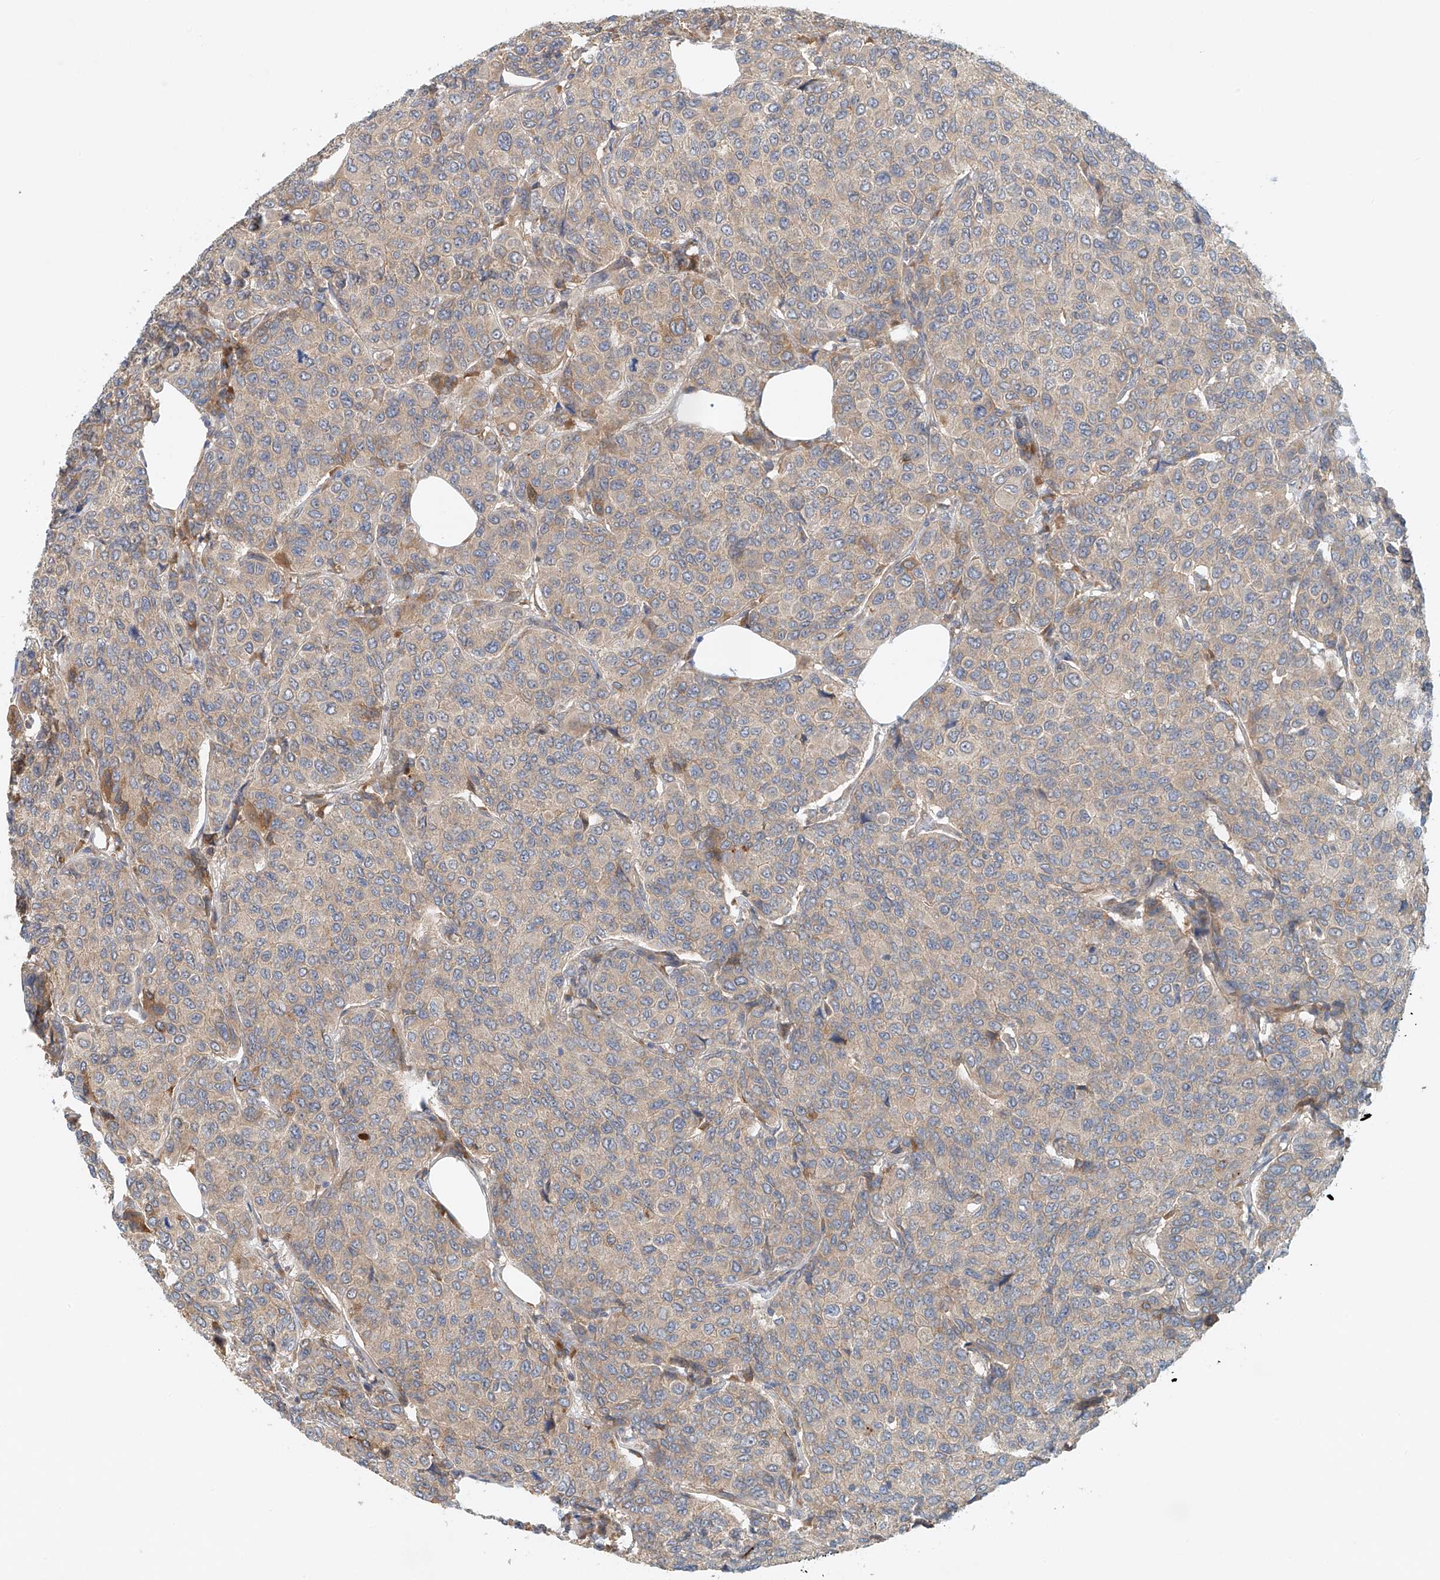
{"staining": {"intensity": "weak", "quantity": "25%-75%", "location": "cytoplasmic/membranous"}, "tissue": "breast cancer", "cell_type": "Tumor cells", "image_type": "cancer", "snomed": [{"axis": "morphology", "description": "Duct carcinoma"}, {"axis": "topography", "description": "Breast"}], "caption": "This photomicrograph shows immunohistochemistry (IHC) staining of breast invasive ductal carcinoma, with low weak cytoplasmic/membranous staining in about 25%-75% of tumor cells.", "gene": "LYRM9", "patient": {"sex": "female", "age": 55}}